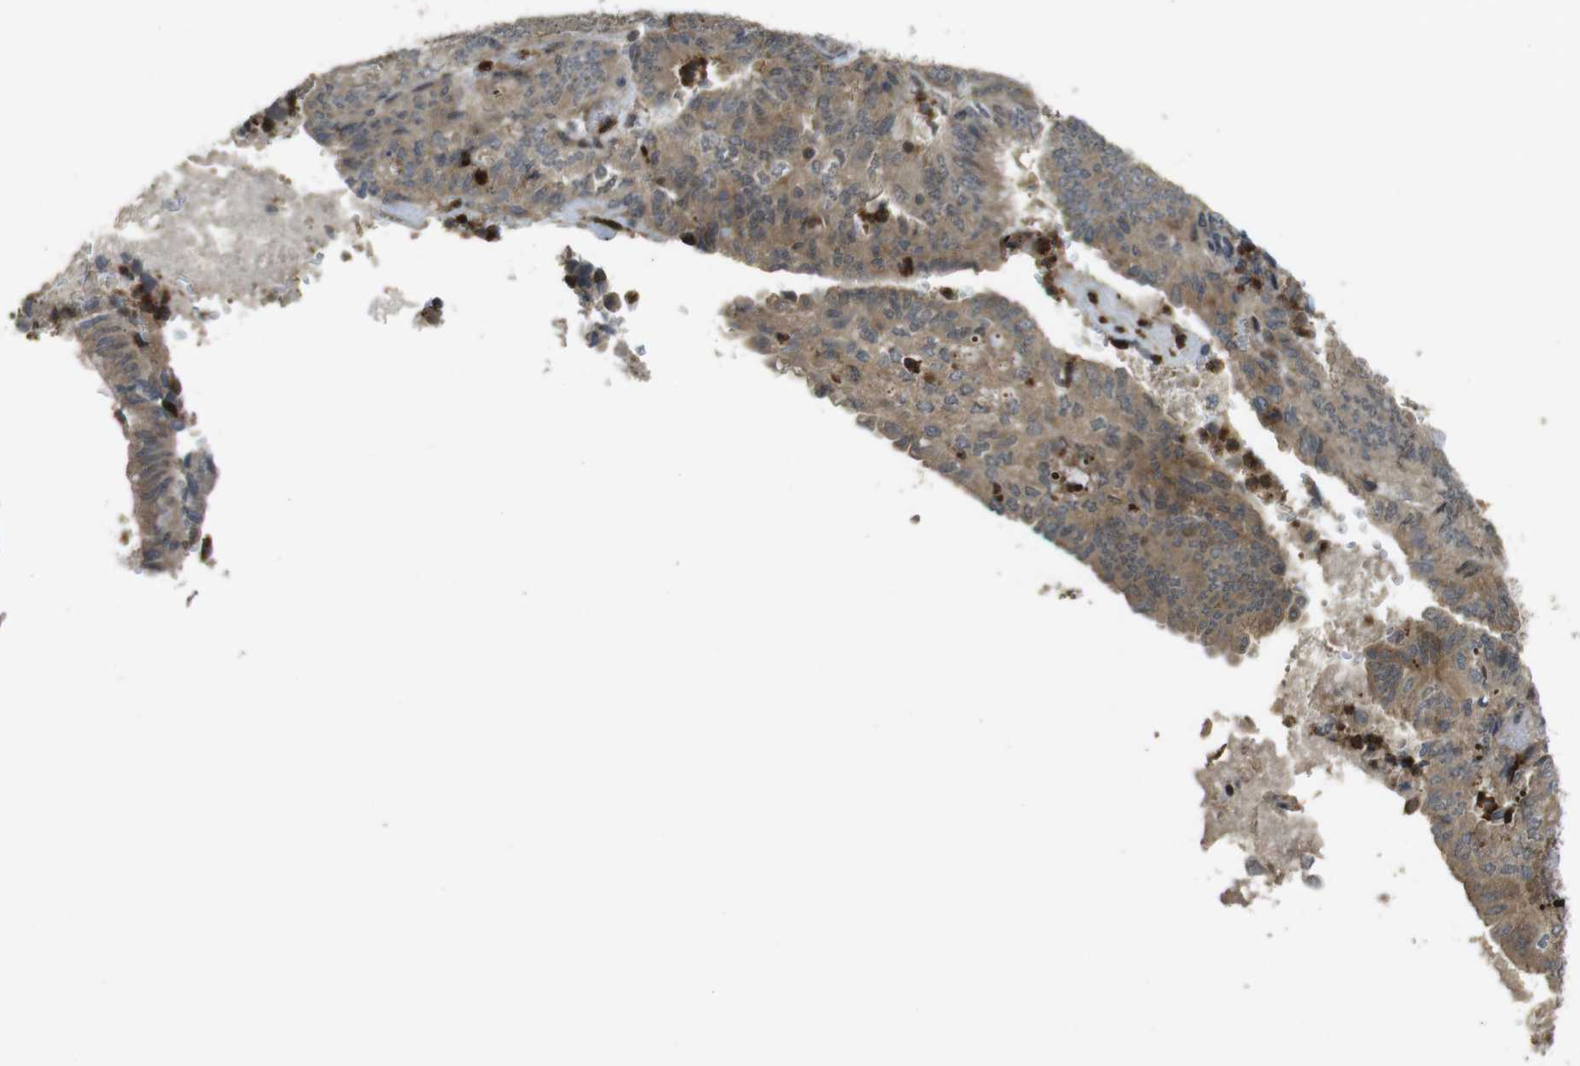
{"staining": {"intensity": "moderate", "quantity": ">75%", "location": "cytoplasmic/membranous"}, "tissue": "endometrial cancer", "cell_type": "Tumor cells", "image_type": "cancer", "snomed": [{"axis": "morphology", "description": "Adenocarcinoma, NOS"}, {"axis": "topography", "description": "Uterus"}], "caption": "Protein staining of endometrial cancer (adenocarcinoma) tissue reveals moderate cytoplasmic/membranous positivity in approximately >75% of tumor cells.", "gene": "TMX3", "patient": {"sex": "female", "age": 60}}